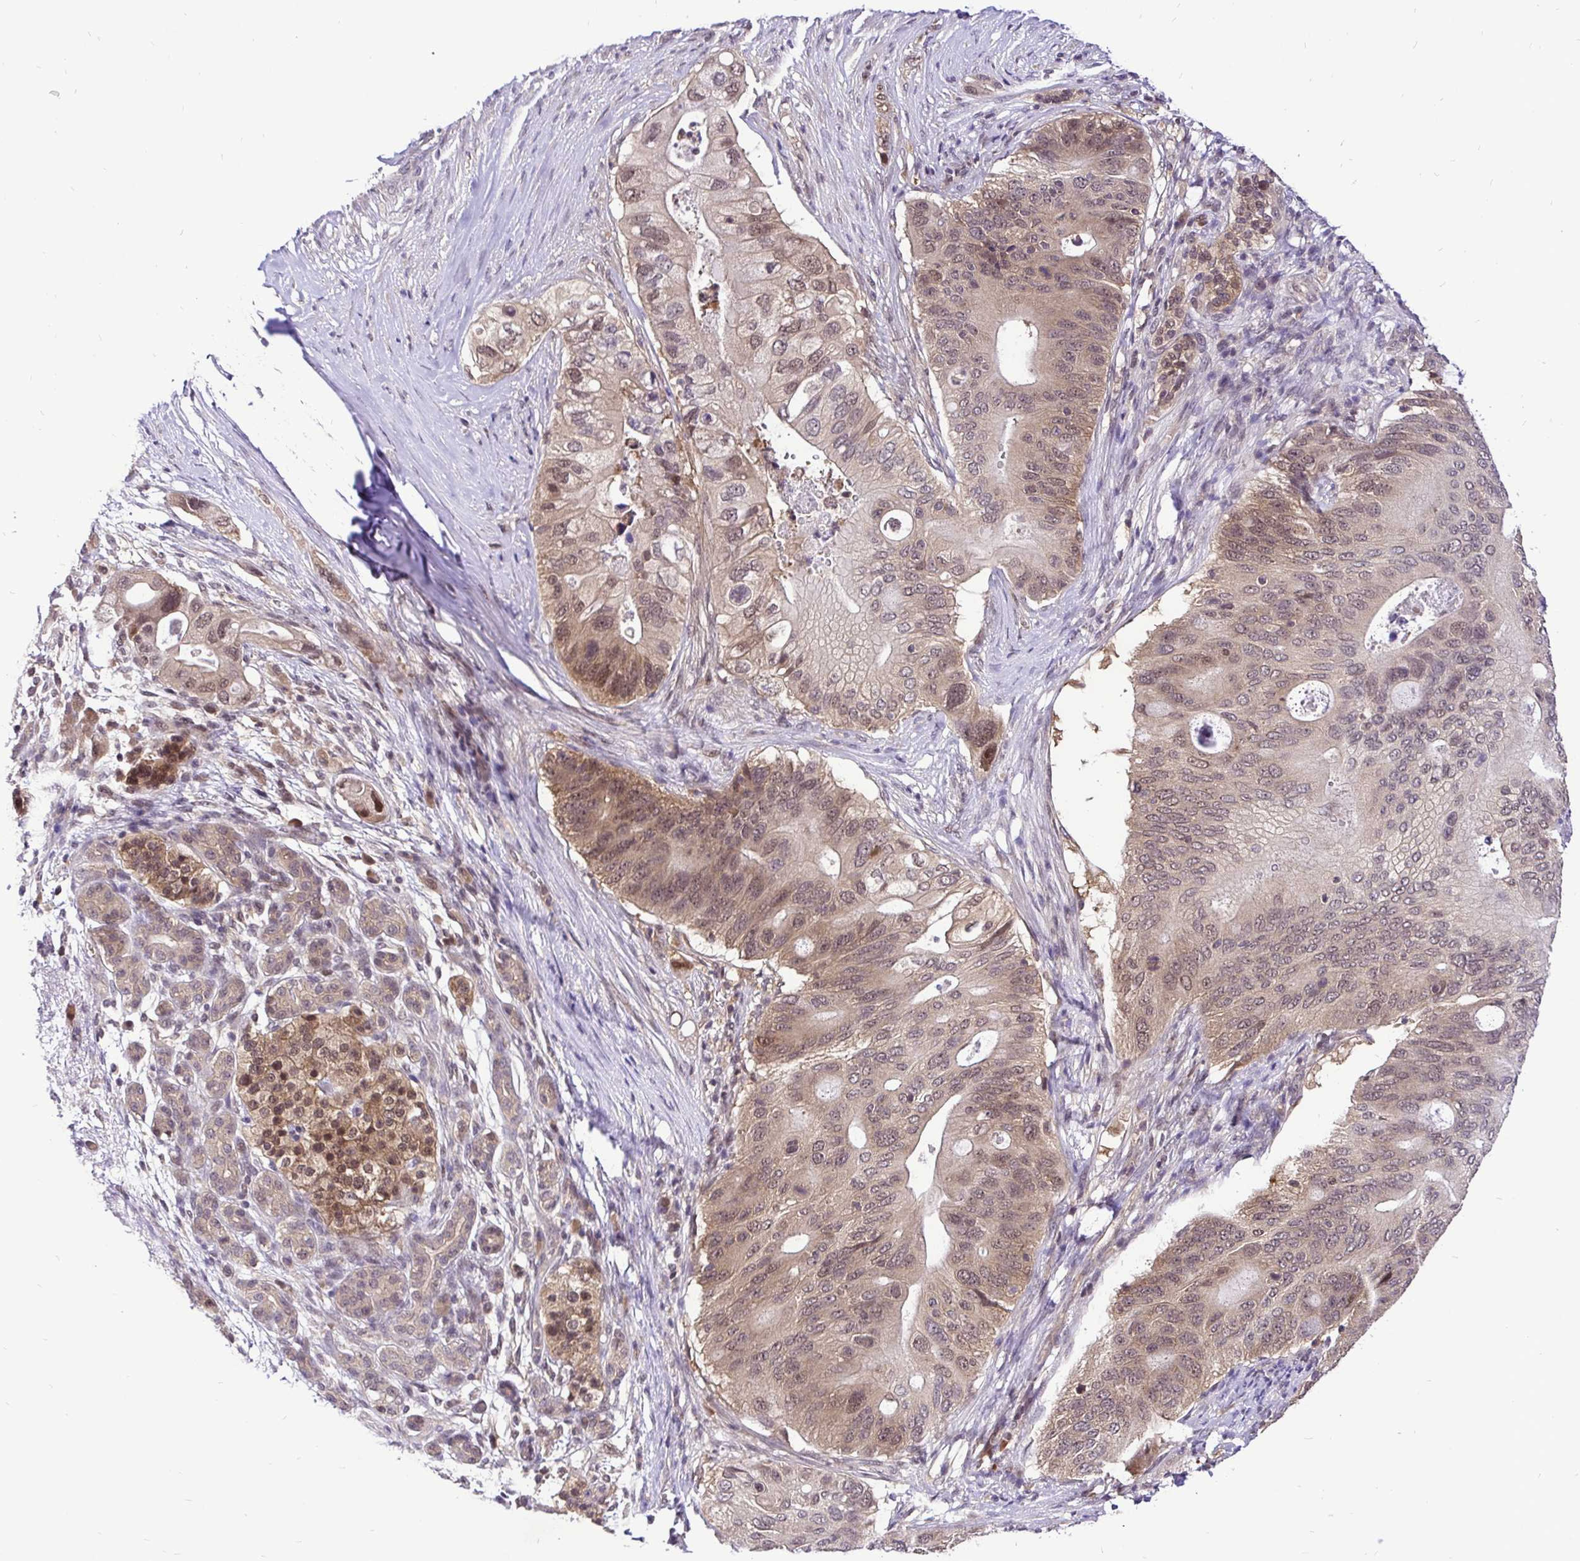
{"staining": {"intensity": "moderate", "quantity": ">75%", "location": "cytoplasmic/membranous,nuclear"}, "tissue": "pancreatic cancer", "cell_type": "Tumor cells", "image_type": "cancer", "snomed": [{"axis": "morphology", "description": "Adenocarcinoma, NOS"}, {"axis": "topography", "description": "Pancreas"}], "caption": "Human pancreatic adenocarcinoma stained with a protein marker demonstrates moderate staining in tumor cells.", "gene": "UBE2M", "patient": {"sex": "female", "age": 72}}